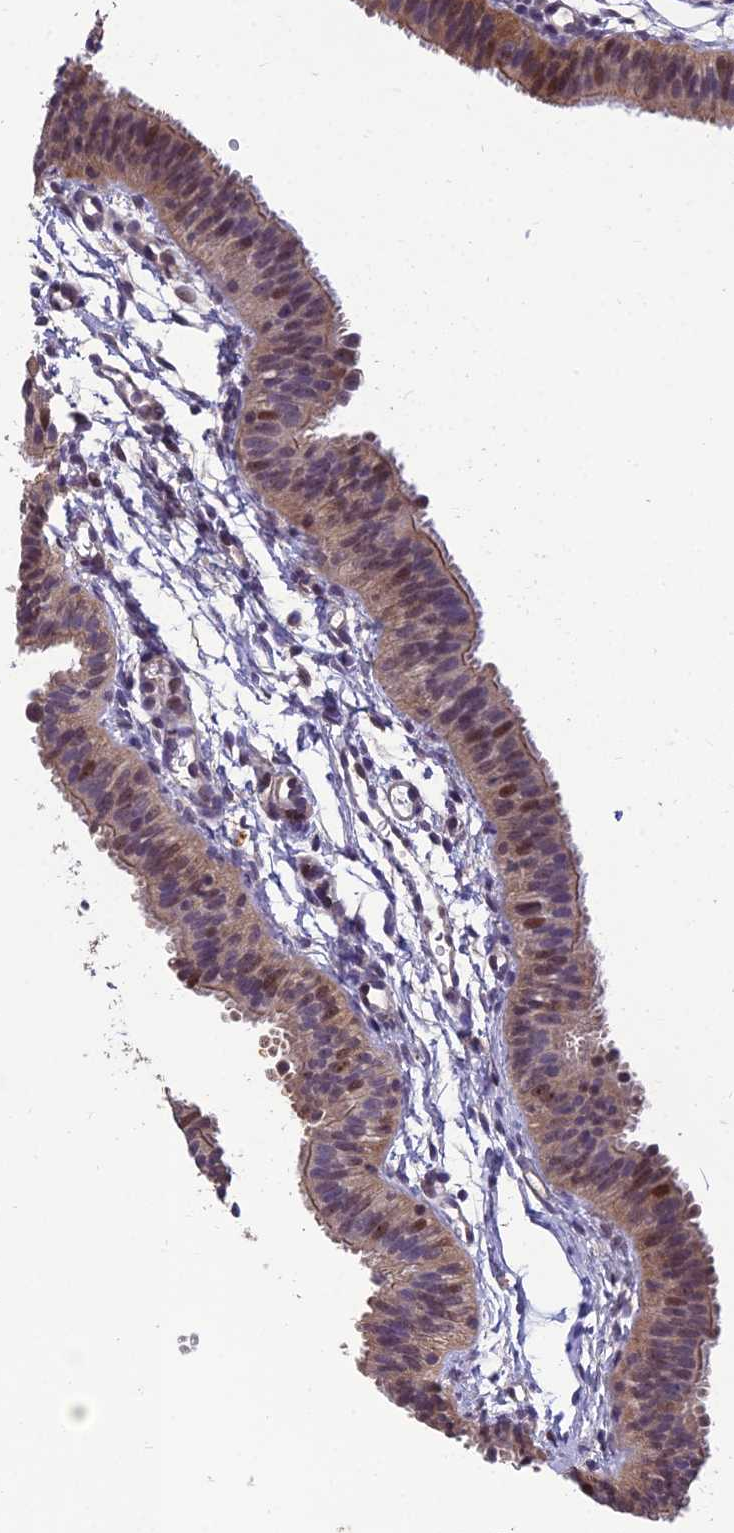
{"staining": {"intensity": "moderate", "quantity": ">75%", "location": "cytoplasmic/membranous,nuclear"}, "tissue": "fallopian tube", "cell_type": "Glandular cells", "image_type": "normal", "snomed": [{"axis": "morphology", "description": "Normal tissue, NOS"}, {"axis": "topography", "description": "Fallopian tube"}], "caption": "A brown stain shows moderate cytoplasmic/membranous,nuclear positivity of a protein in glandular cells of normal human fallopian tube.", "gene": "GRWD1", "patient": {"sex": "female", "age": 35}}